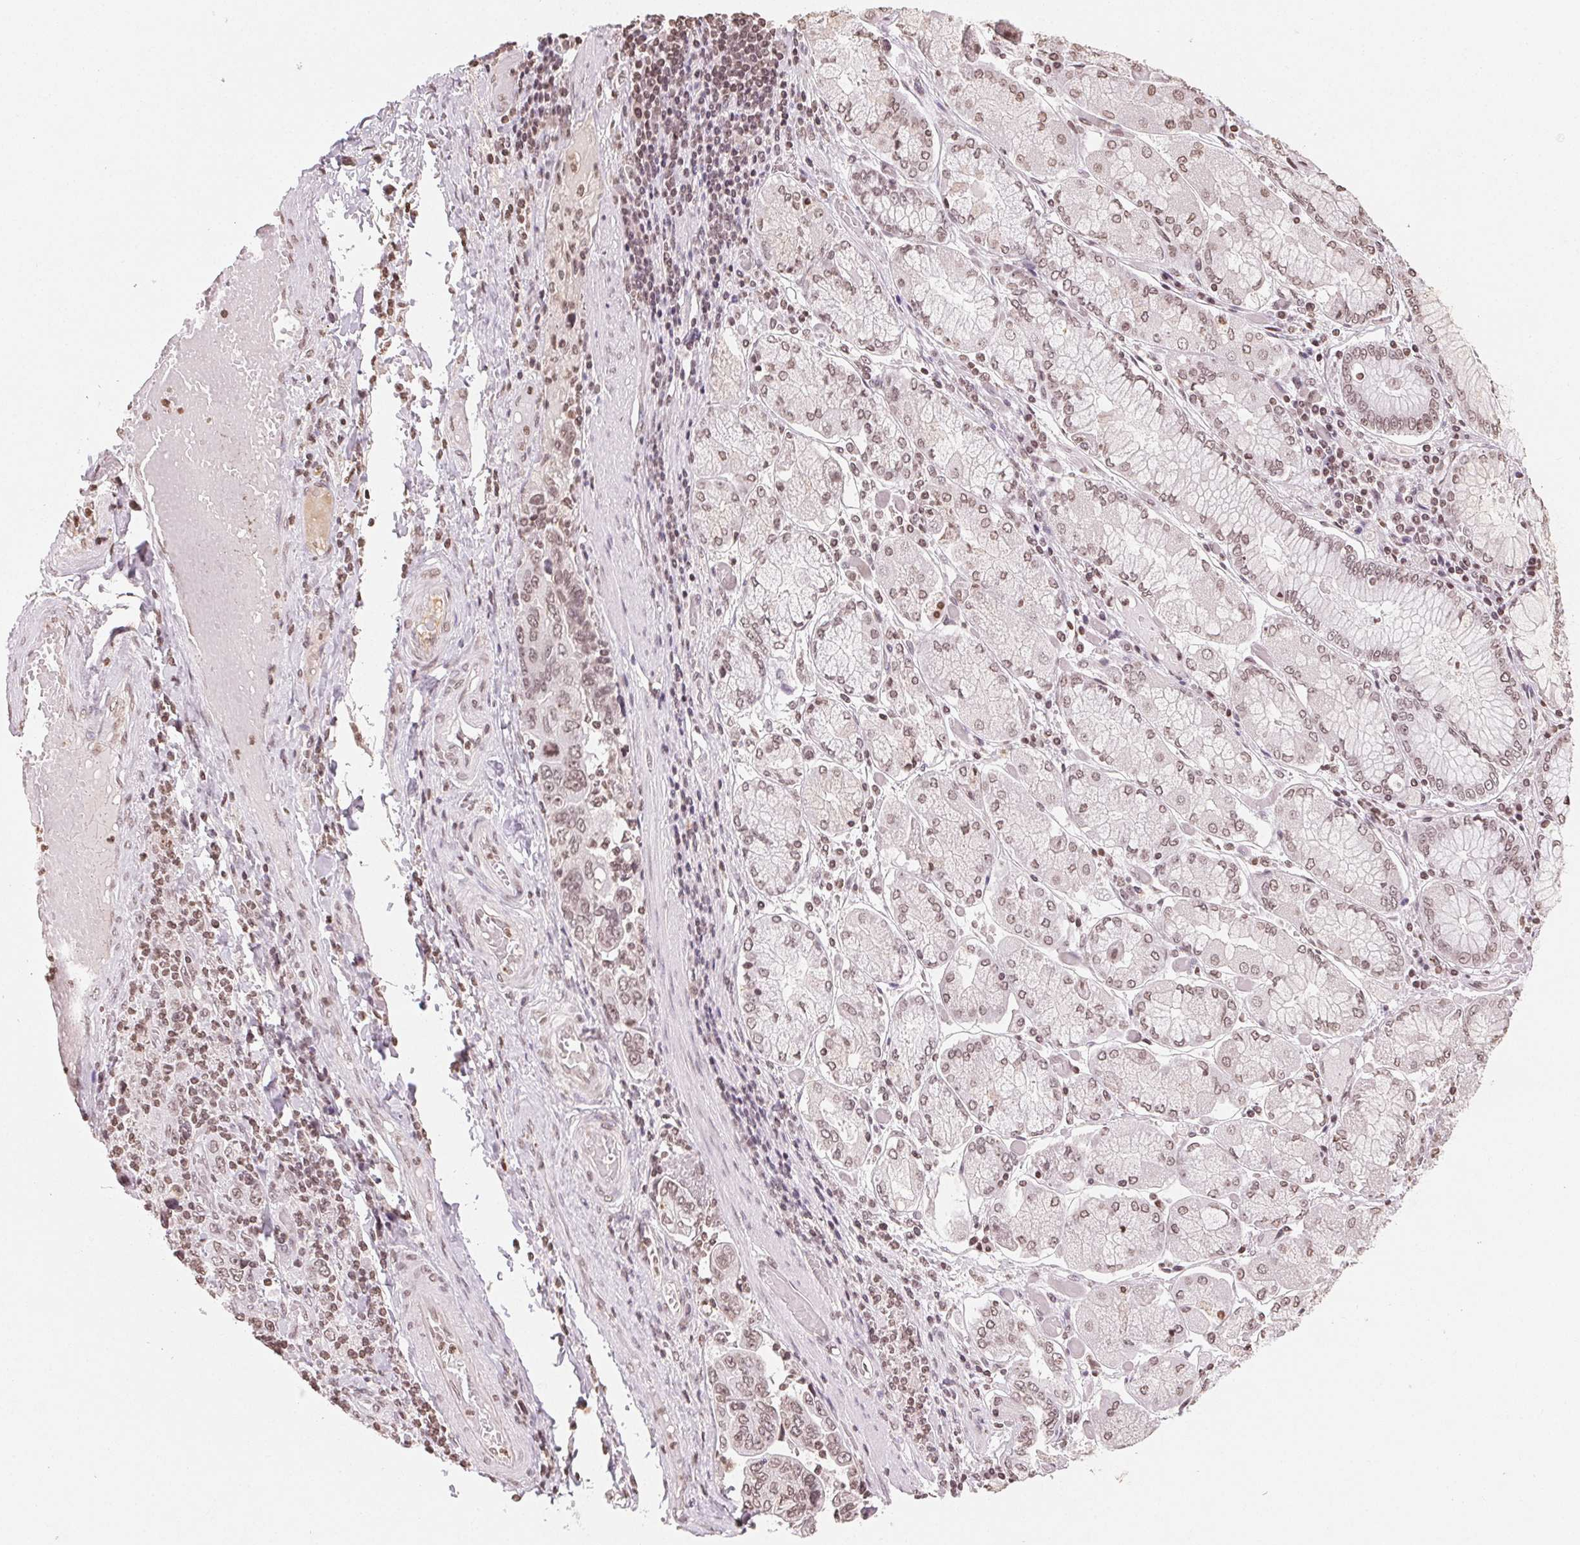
{"staining": {"intensity": "weak", "quantity": ">75%", "location": "nuclear"}, "tissue": "stomach cancer", "cell_type": "Tumor cells", "image_type": "cancer", "snomed": [{"axis": "morphology", "description": "Adenocarcinoma, NOS"}, {"axis": "topography", "description": "Stomach, upper"}, {"axis": "topography", "description": "Stomach"}], "caption": "IHC of human stomach adenocarcinoma reveals low levels of weak nuclear positivity in approximately >75% of tumor cells.", "gene": "TBP", "patient": {"sex": "male", "age": 62}}